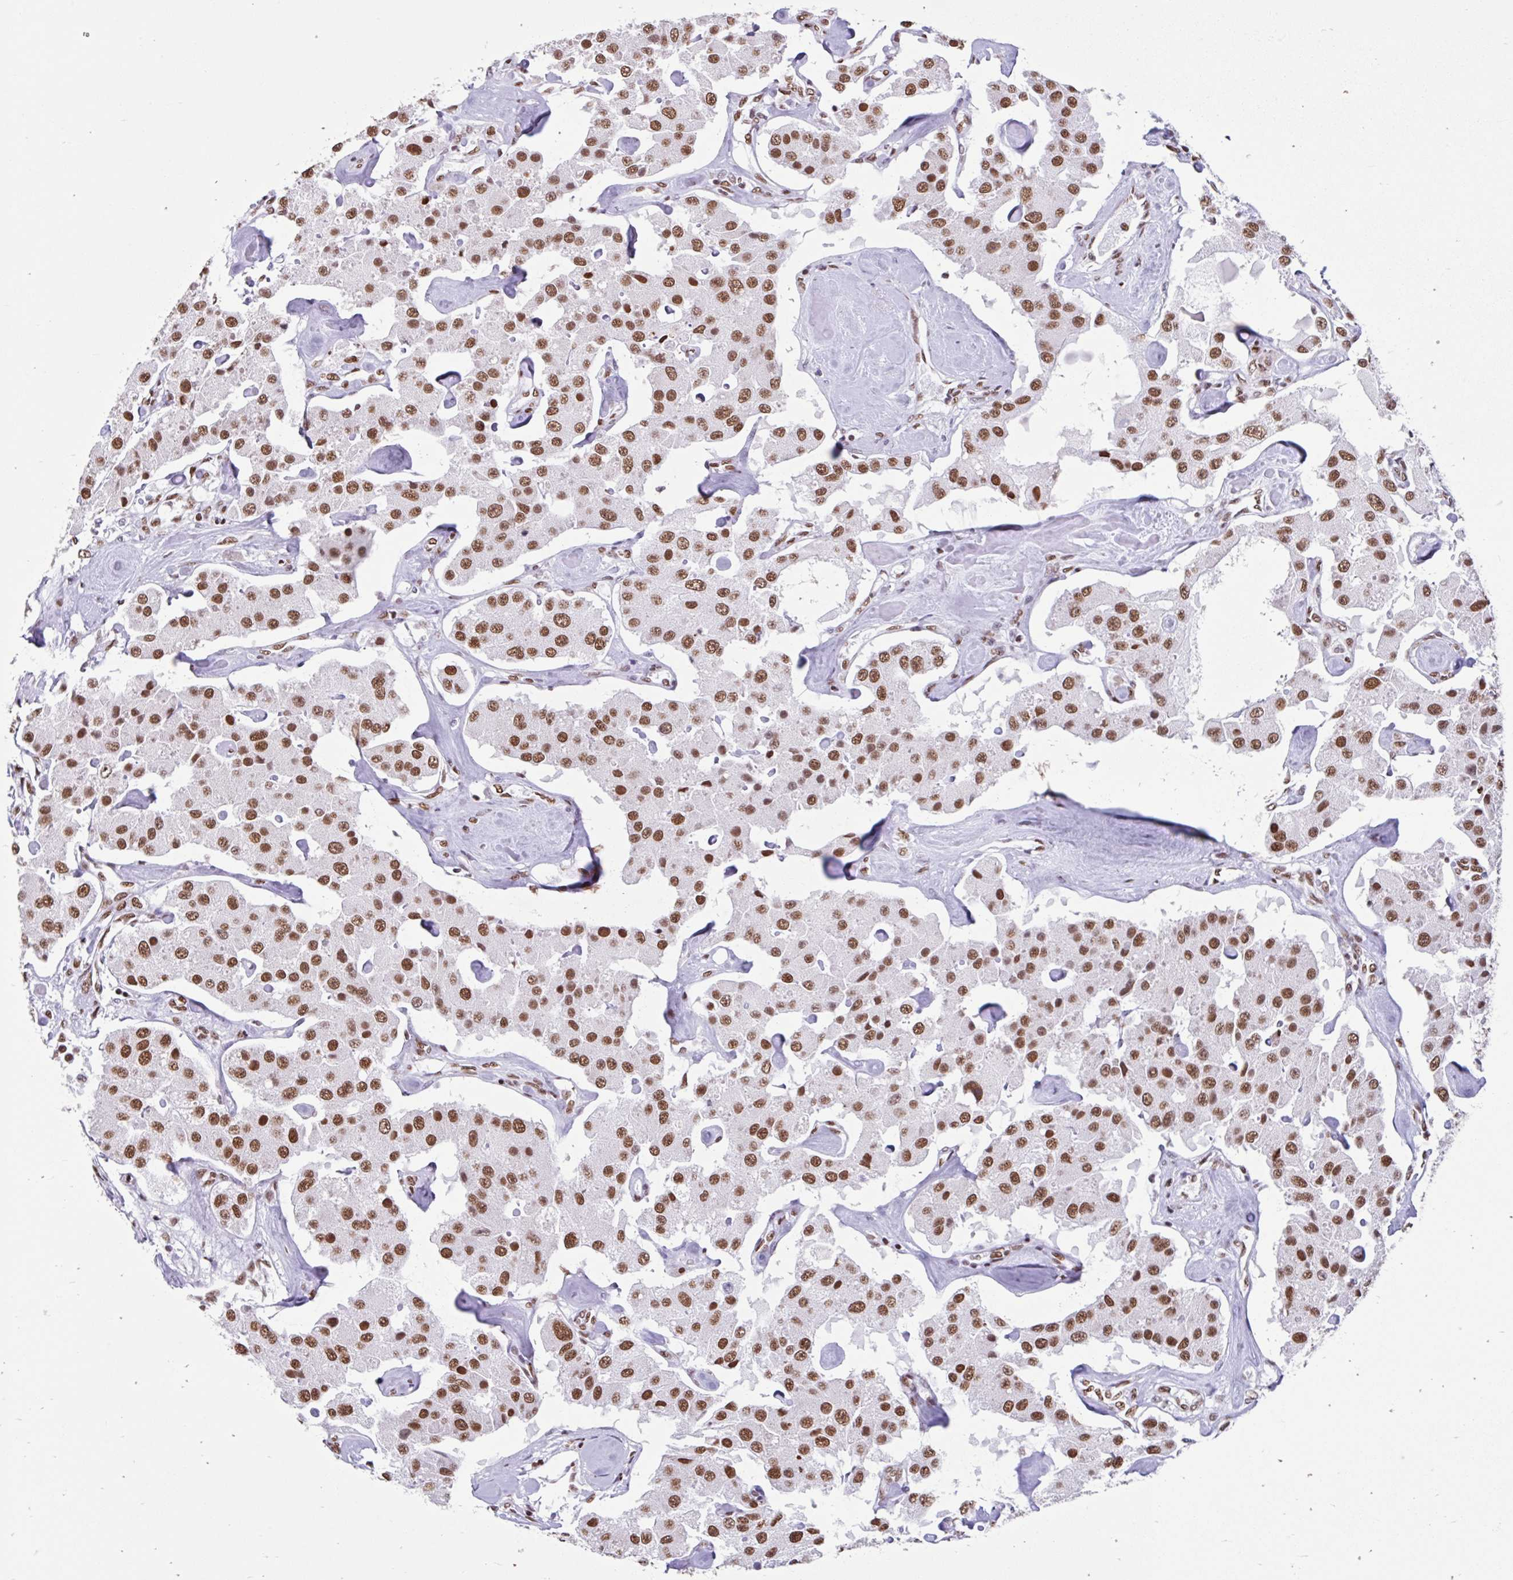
{"staining": {"intensity": "moderate", "quantity": ">75%", "location": "nuclear"}, "tissue": "carcinoid", "cell_type": "Tumor cells", "image_type": "cancer", "snomed": [{"axis": "morphology", "description": "Carcinoid, malignant, NOS"}, {"axis": "topography", "description": "Pancreas"}], "caption": "This is an image of IHC staining of carcinoid (malignant), which shows moderate staining in the nuclear of tumor cells.", "gene": "KHDRBS1", "patient": {"sex": "male", "age": 41}}